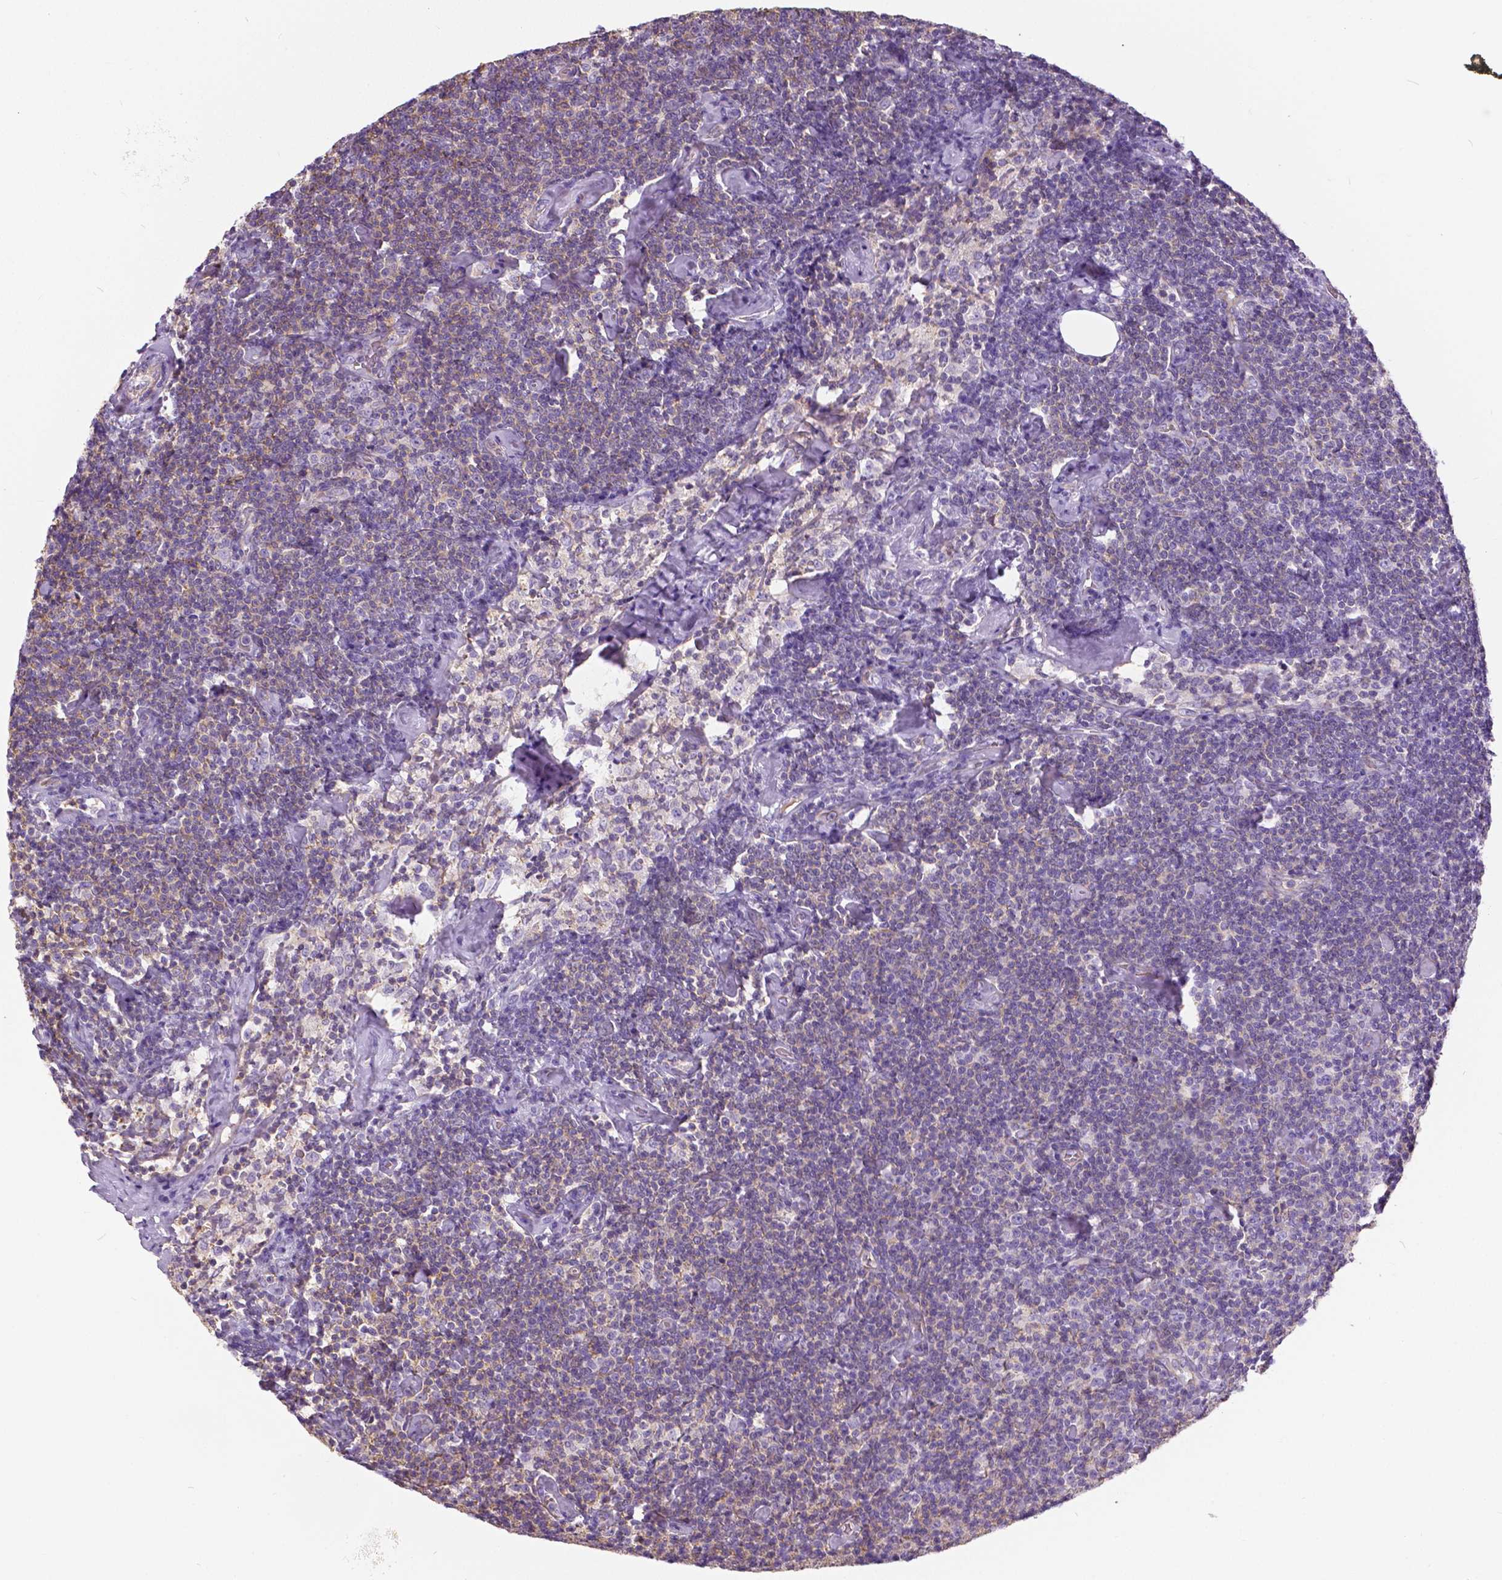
{"staining": {"intensity": "negative", "quantity": "none", "location": "none"}, "tissue": "lymphoma", "cell_type": "Tumor cells", "image_type": "cancer", "snomed": [{"axis": "morphology", "description": "Malignant lymphoma, non-Hodgkin's type, Low grade"}, {"axis": "topography", "description": "Lymph node"}], "caption": "DAB immunohistochemical staining of lymphoma demonstrates no significant staining in tumor cells.", "gene": "ANXA13", "patient": {"sex": "male", "age": 81}}